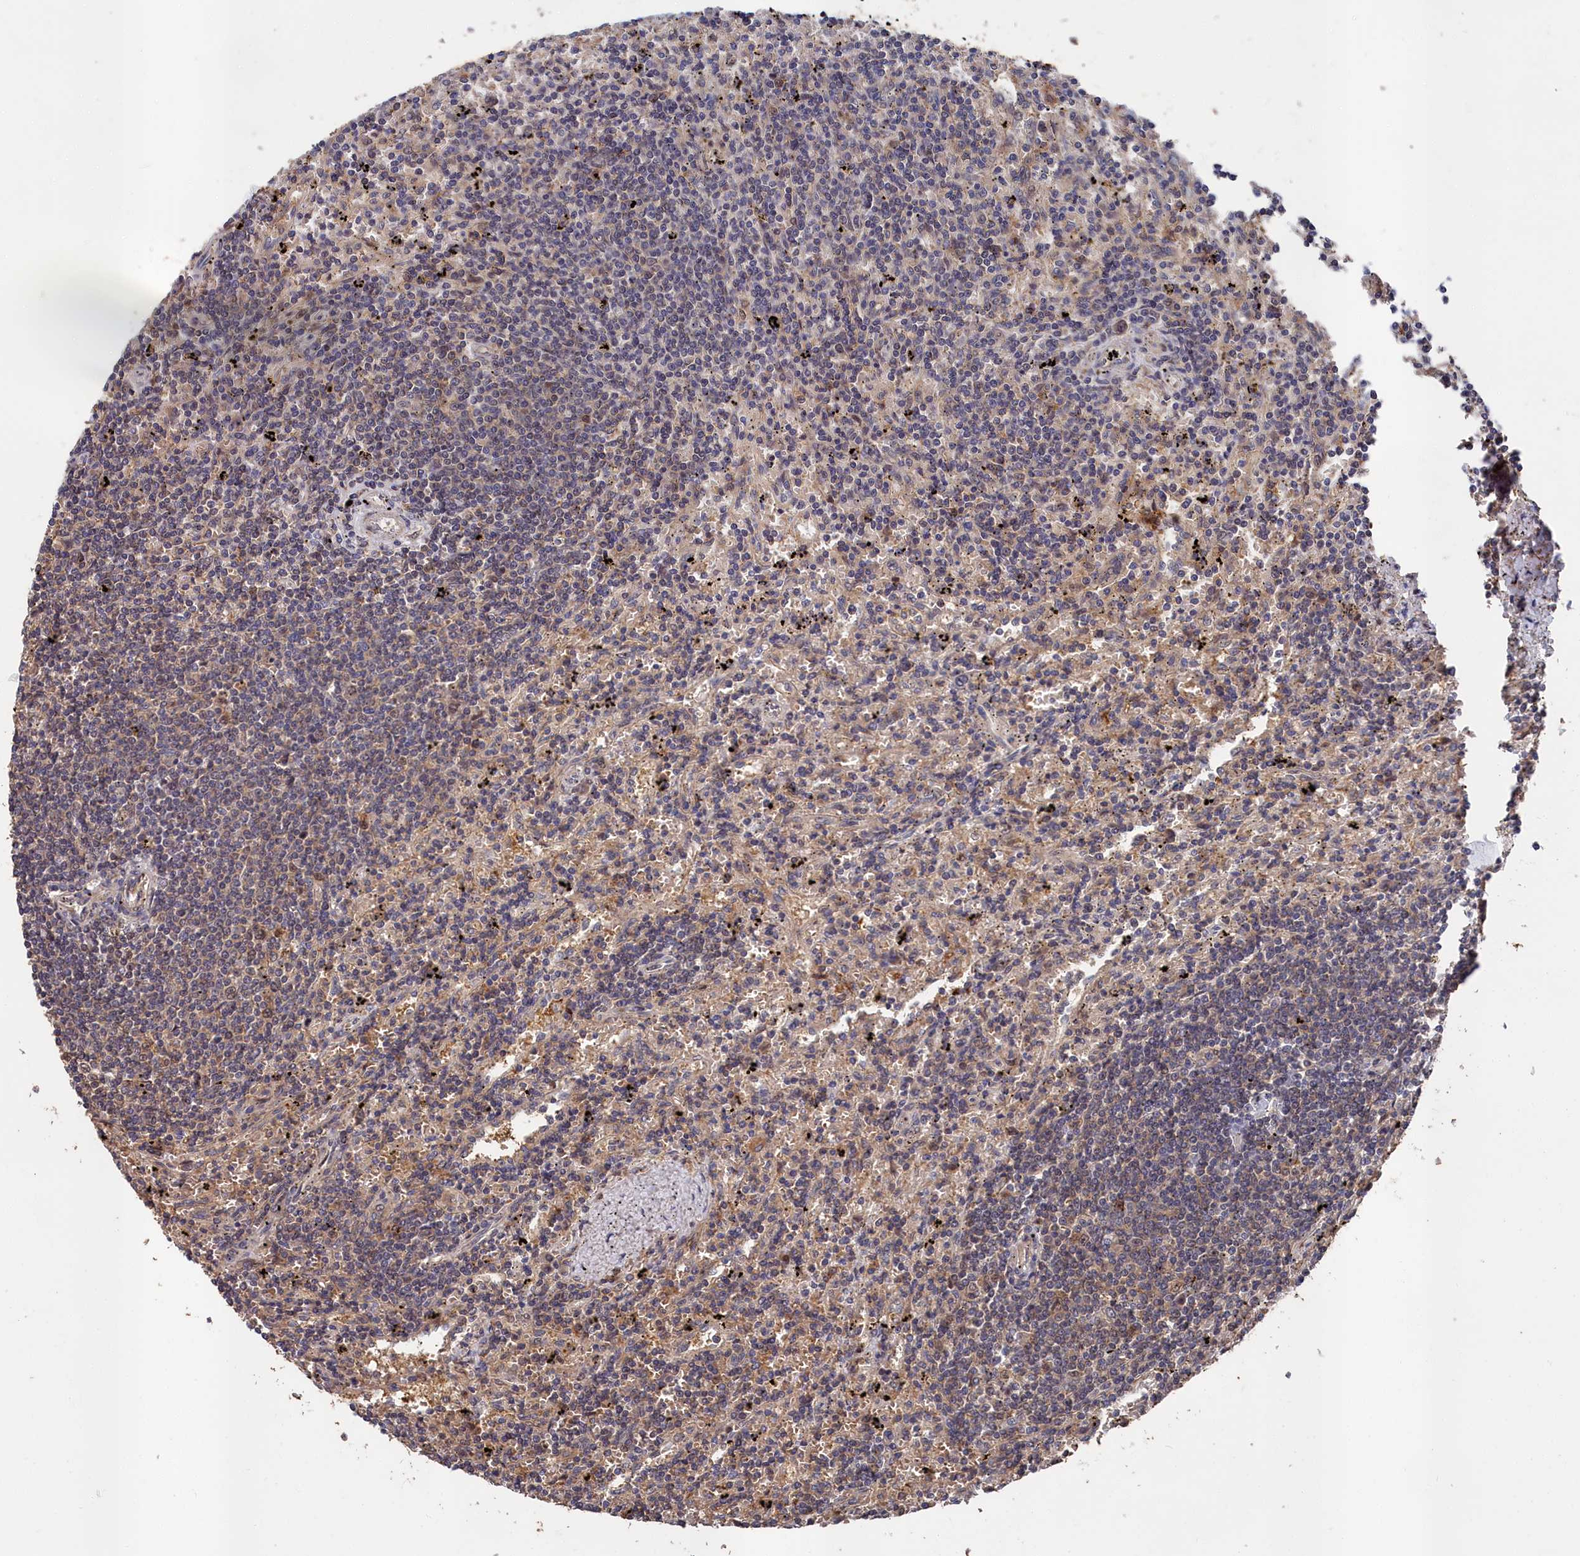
{"staining": {"intensity": "negative", "quantity": "none", "location": "none"}, "tissue": "lymphoma", "cell_type": "Tumor cells", "image_type": "cancer", "snomed": [{"axis": "morphology", "description": "Malignant lymphoma, non-Hodgkin's type, Low grade"}, {"axis": "topography", "description": "Spleen"}], "caption": "Tumor cells are negative for protein expression in human low-grade malignant lymphoma, non-Hodgkin's type. (DAB immunohistochemistry with hematoxylin counter stain).", "gene": "RMI2", "patient": {"sex": "male", "age": 76}}